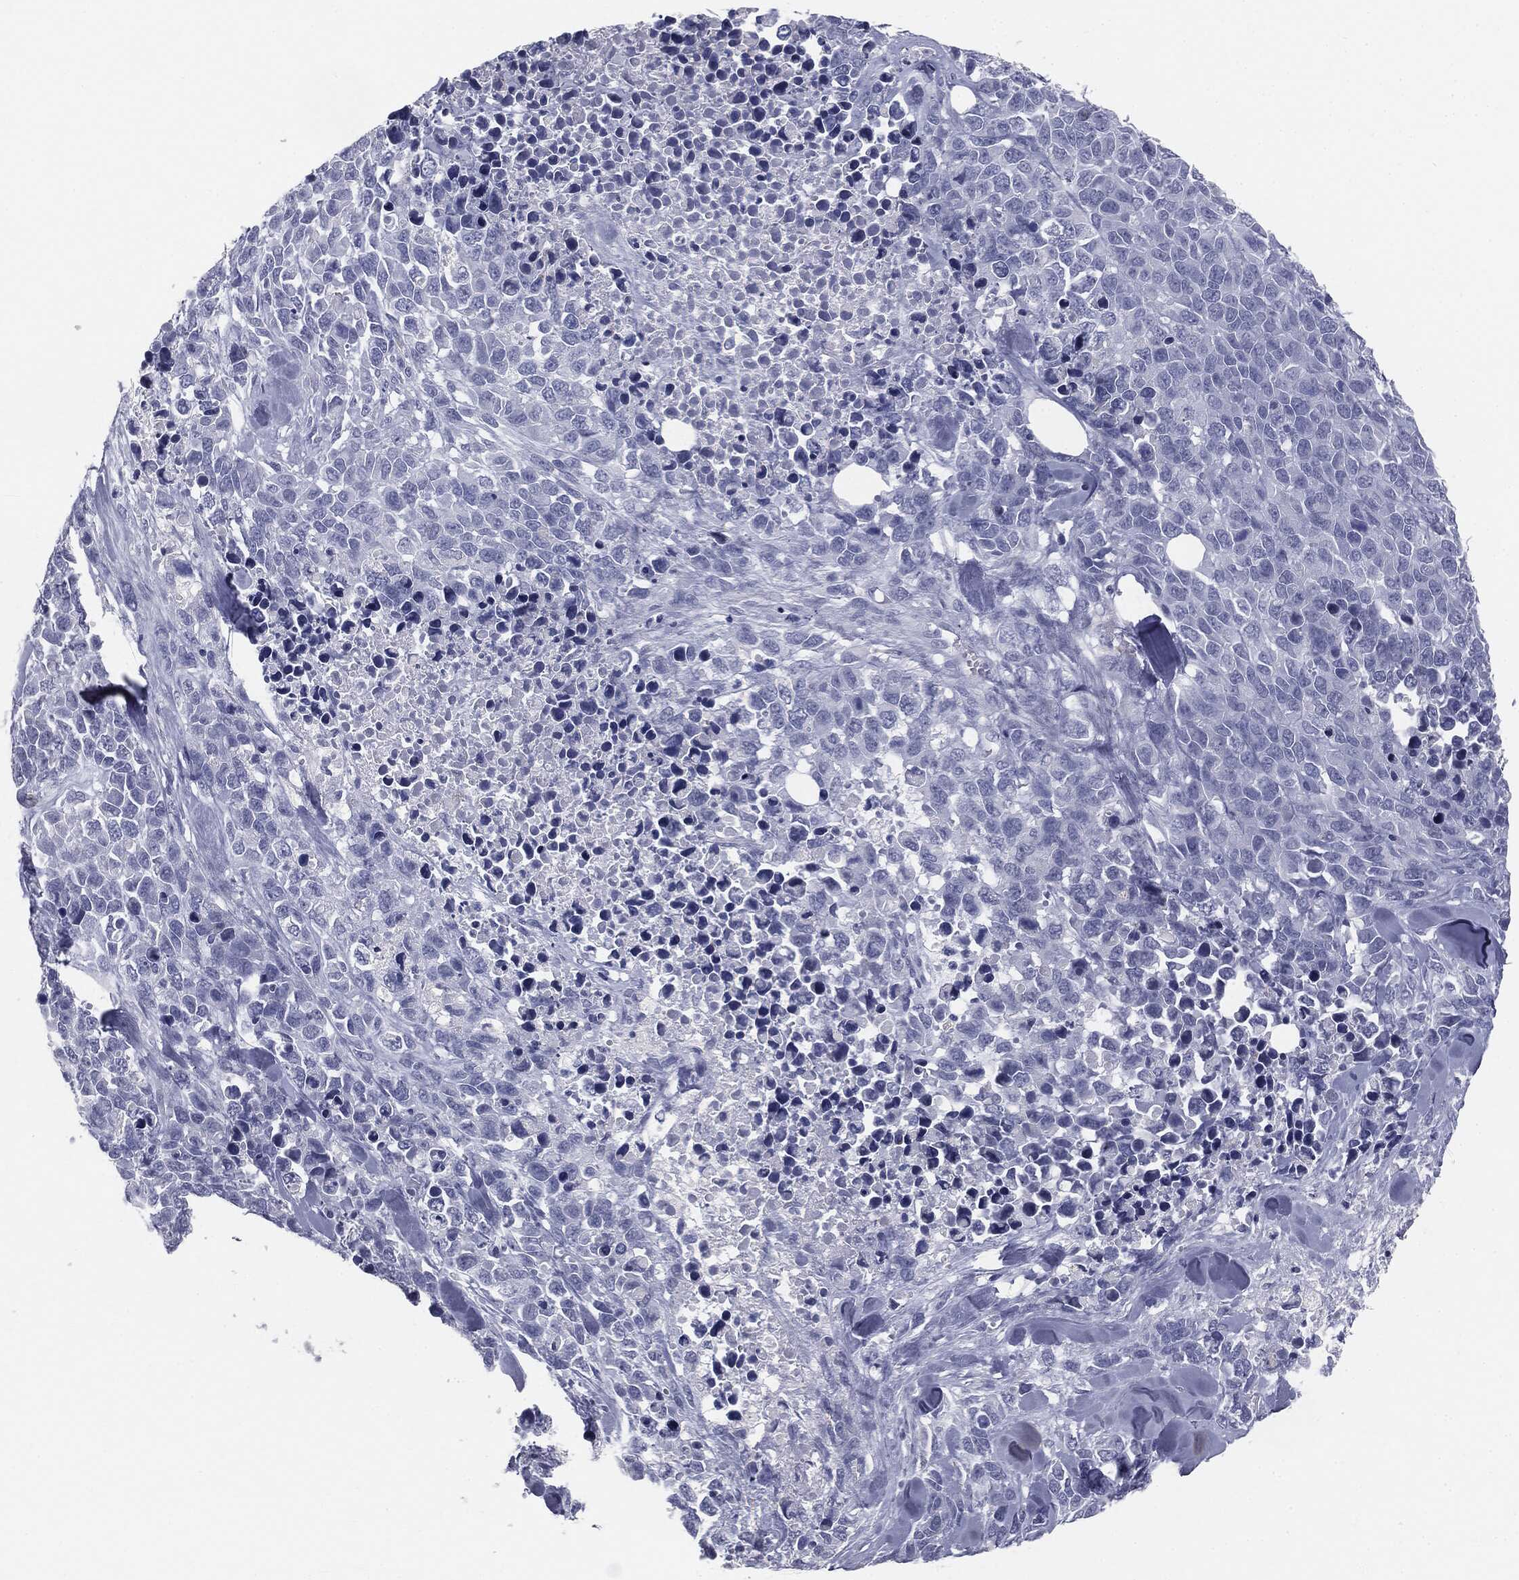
{"staining": {"intensity": "negative", "quantity": "none", "location": "none"}, "tissue": "melanoma", "cell_type": "Tumor cells", "image_type": "cancer", "snomed": [{"axis": "morphology", "description": "Malignant melanoma, Metastatic site"}, {"axis": "topography", "description": "Skin"}], "caption": "An image of melanoma stained for a protein exhibits no brown staining in tumor cells.", "gene": "MUC5AC", "patient": {"sex": "male", "age": 84}}